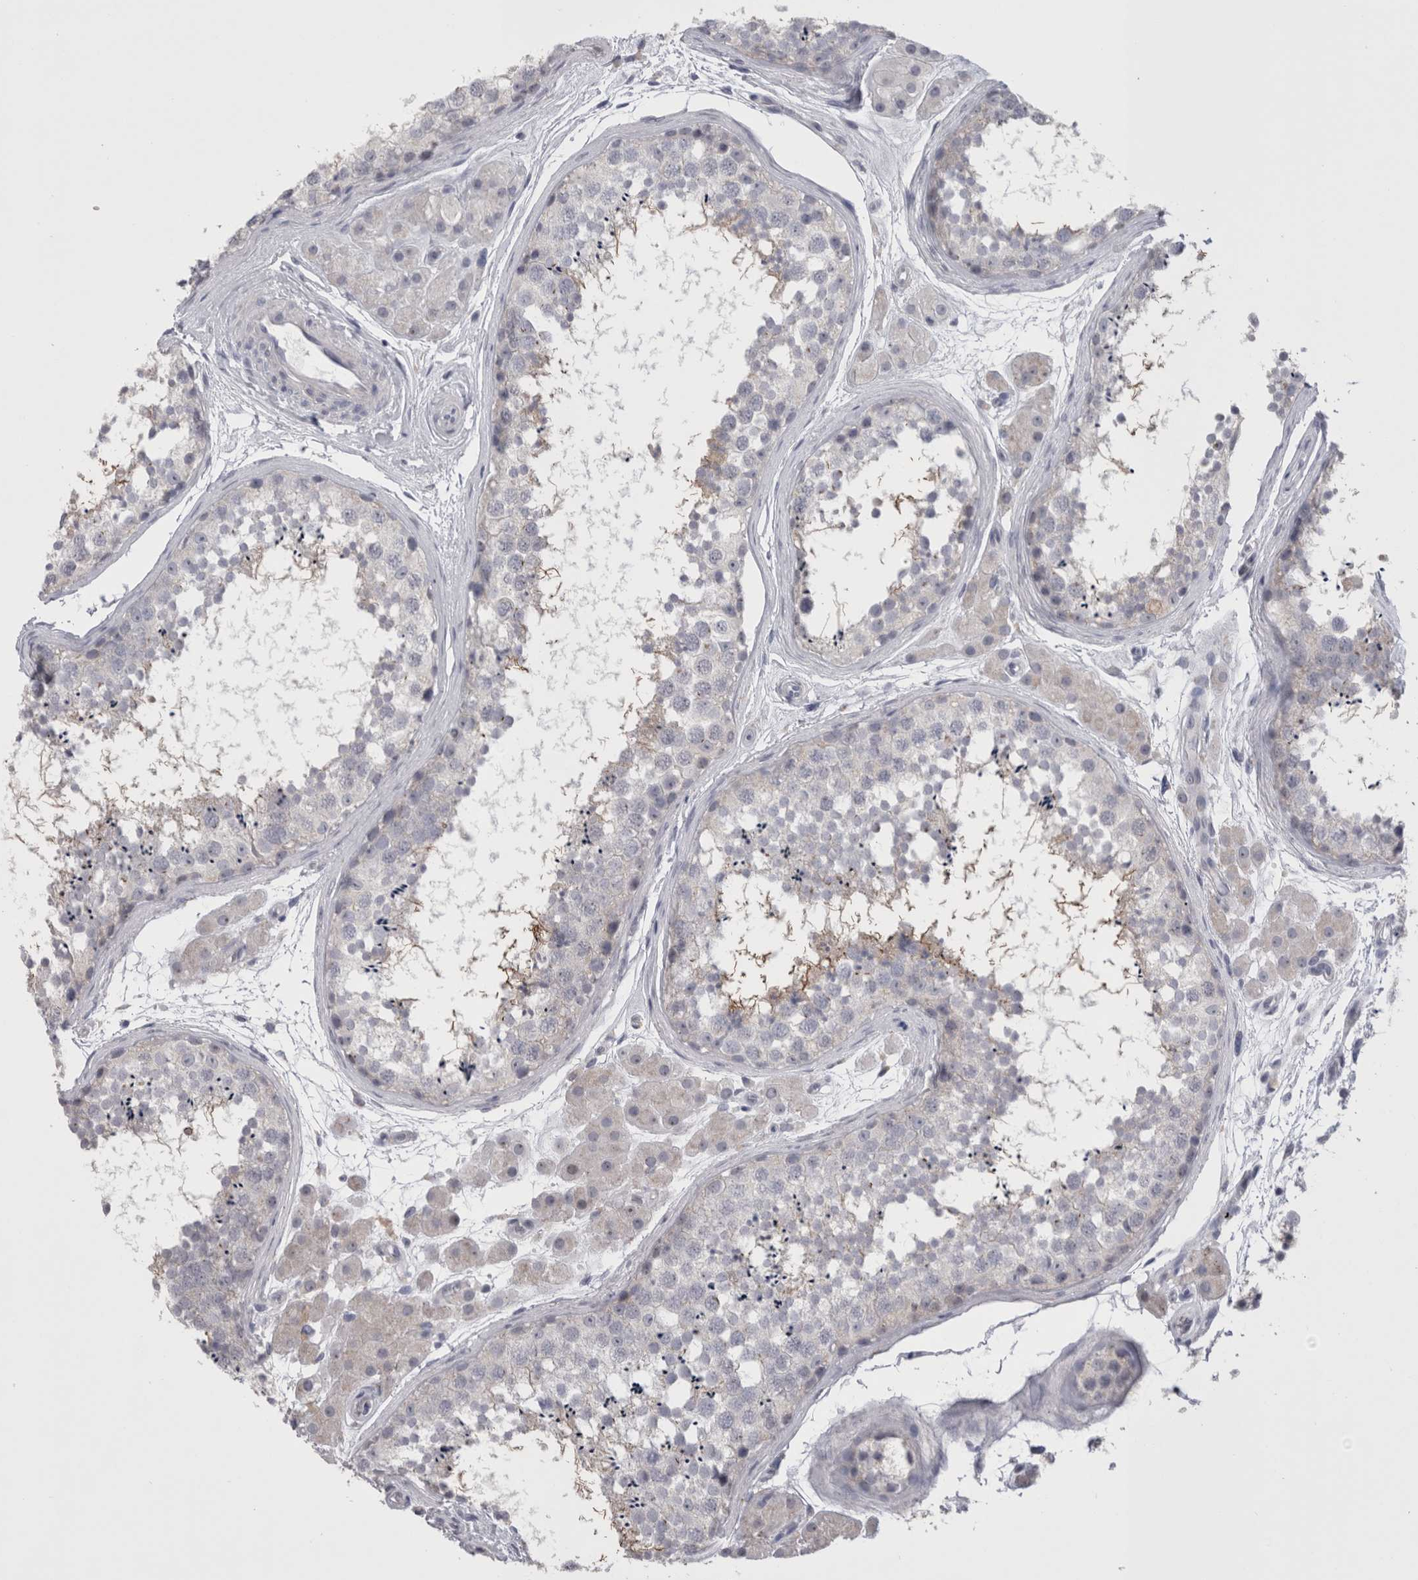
{"staining": {"intensity": "weak", "quantity": "<25%", "location": "cytoplasmic/membranous"}, "tissue": "testis", "cell_type": "Cells in seminiferous ducts", "image_type": "normal", "snomed": [{"axis": "morphology", "description": "Normal tissue, NOS"}, {"axis": "topography", "description": "Testis"}], "caption": "High power microscopy image of an IHC image of normal testis, revealing no significant staining in cells in seminiferous ducts. The staining was performed using DAB (3,3'-diaminobenzidine) to visualize the protein expression in brown, while the nuclei were stained in blue with hematoxylin (Magnification: 20x).", "gene": "PWP2", "patient": {"sex": "male", "age": 56}}